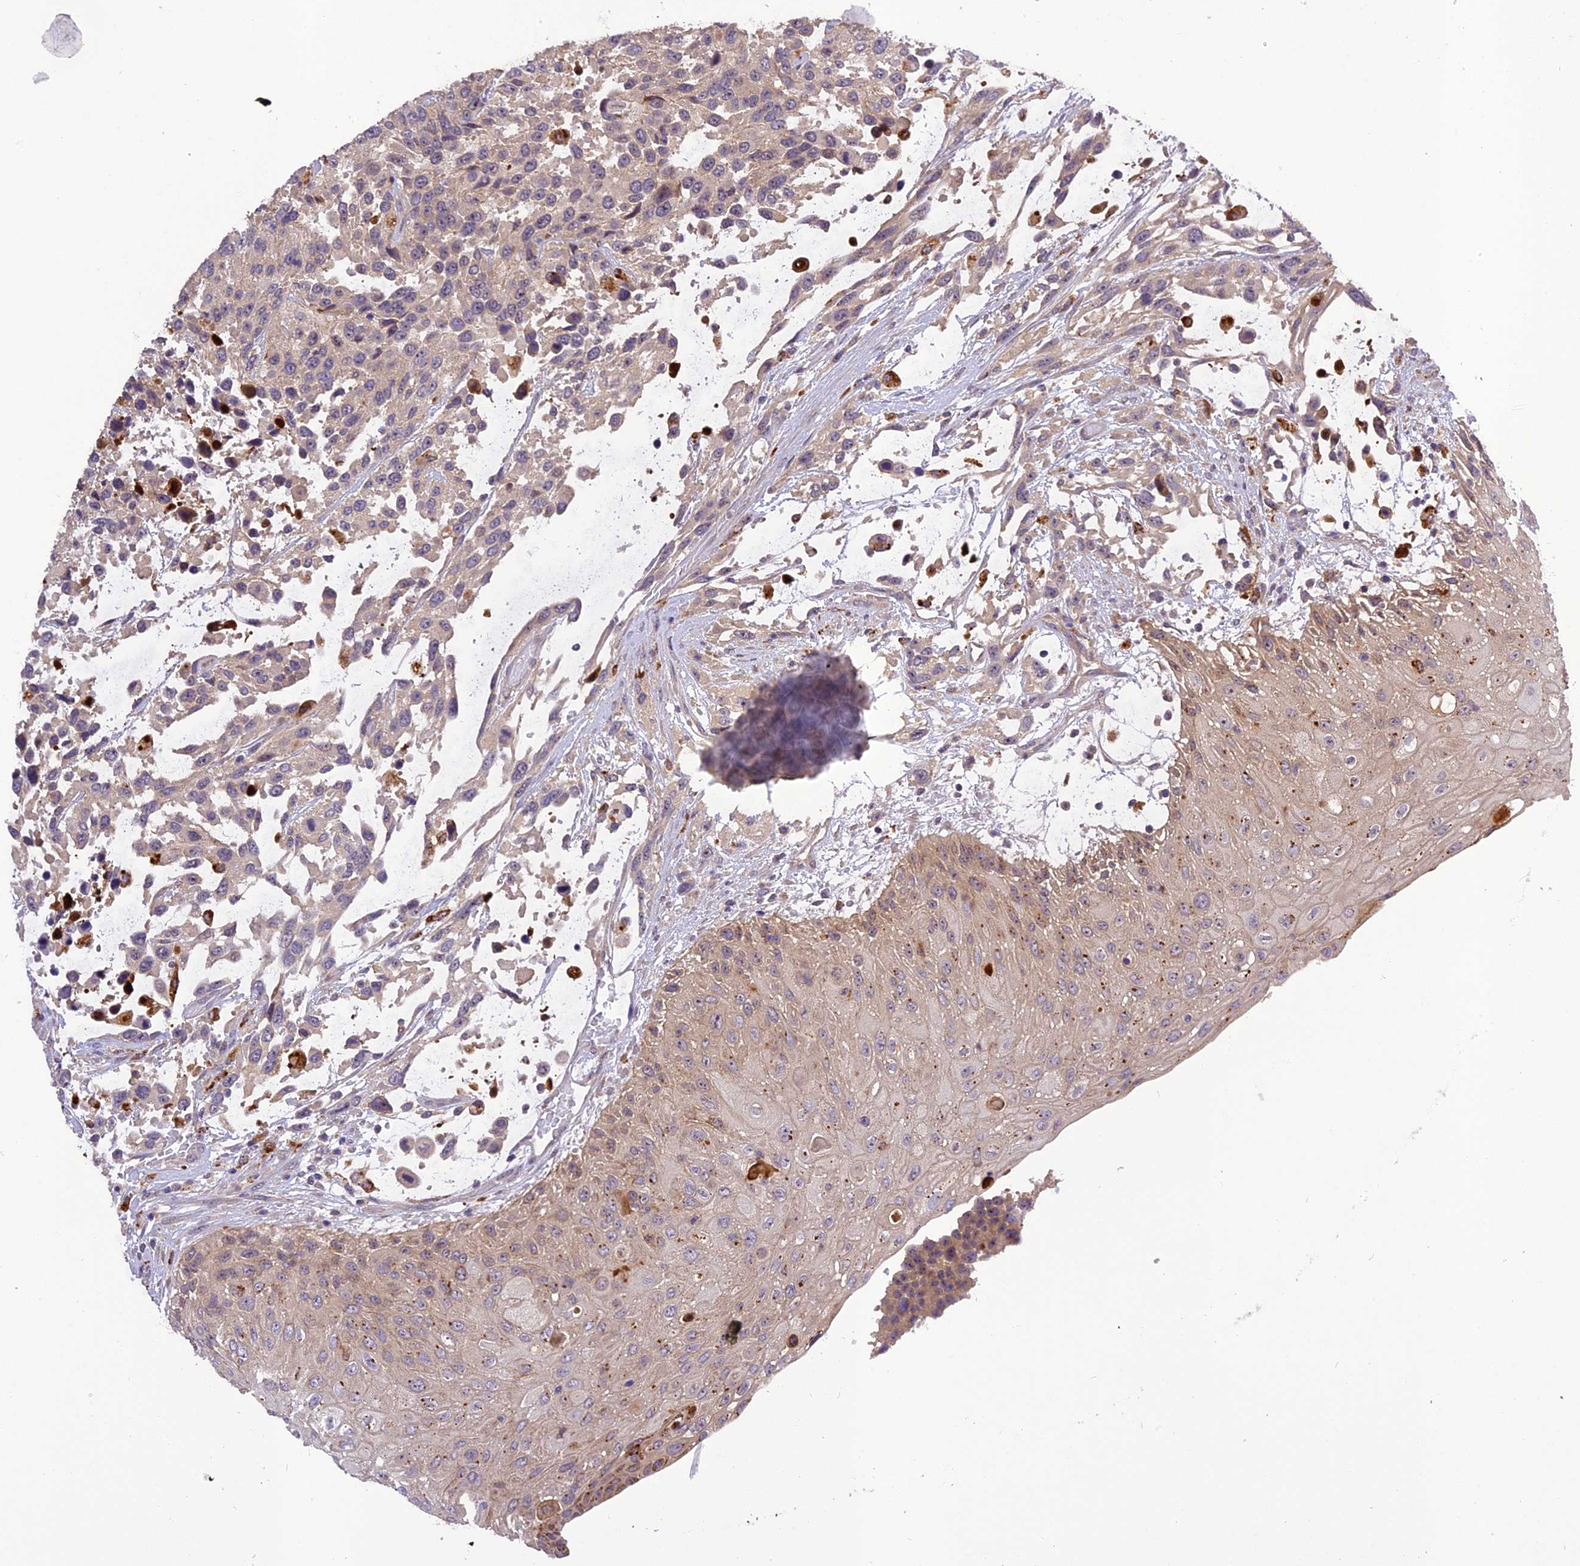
{"staining": {"intensity": "negative", "quantity": "none", "location": "none"}, "tissue": "urothelial cancer", "cell_type": "Tumor cells", "image_type": "cancer", "snomed": [{"axis": "morphology", "description": "Urothelial carcinoma, High grade"}, {"axis": "topography", "description": "Urinary bladder"}], "caption": "Tumor cells are negative for brown protein staining in high-grade urothelial carcinoma.", "gene": "FNIP2", "patient": {"sex": "female", "age": 70}}